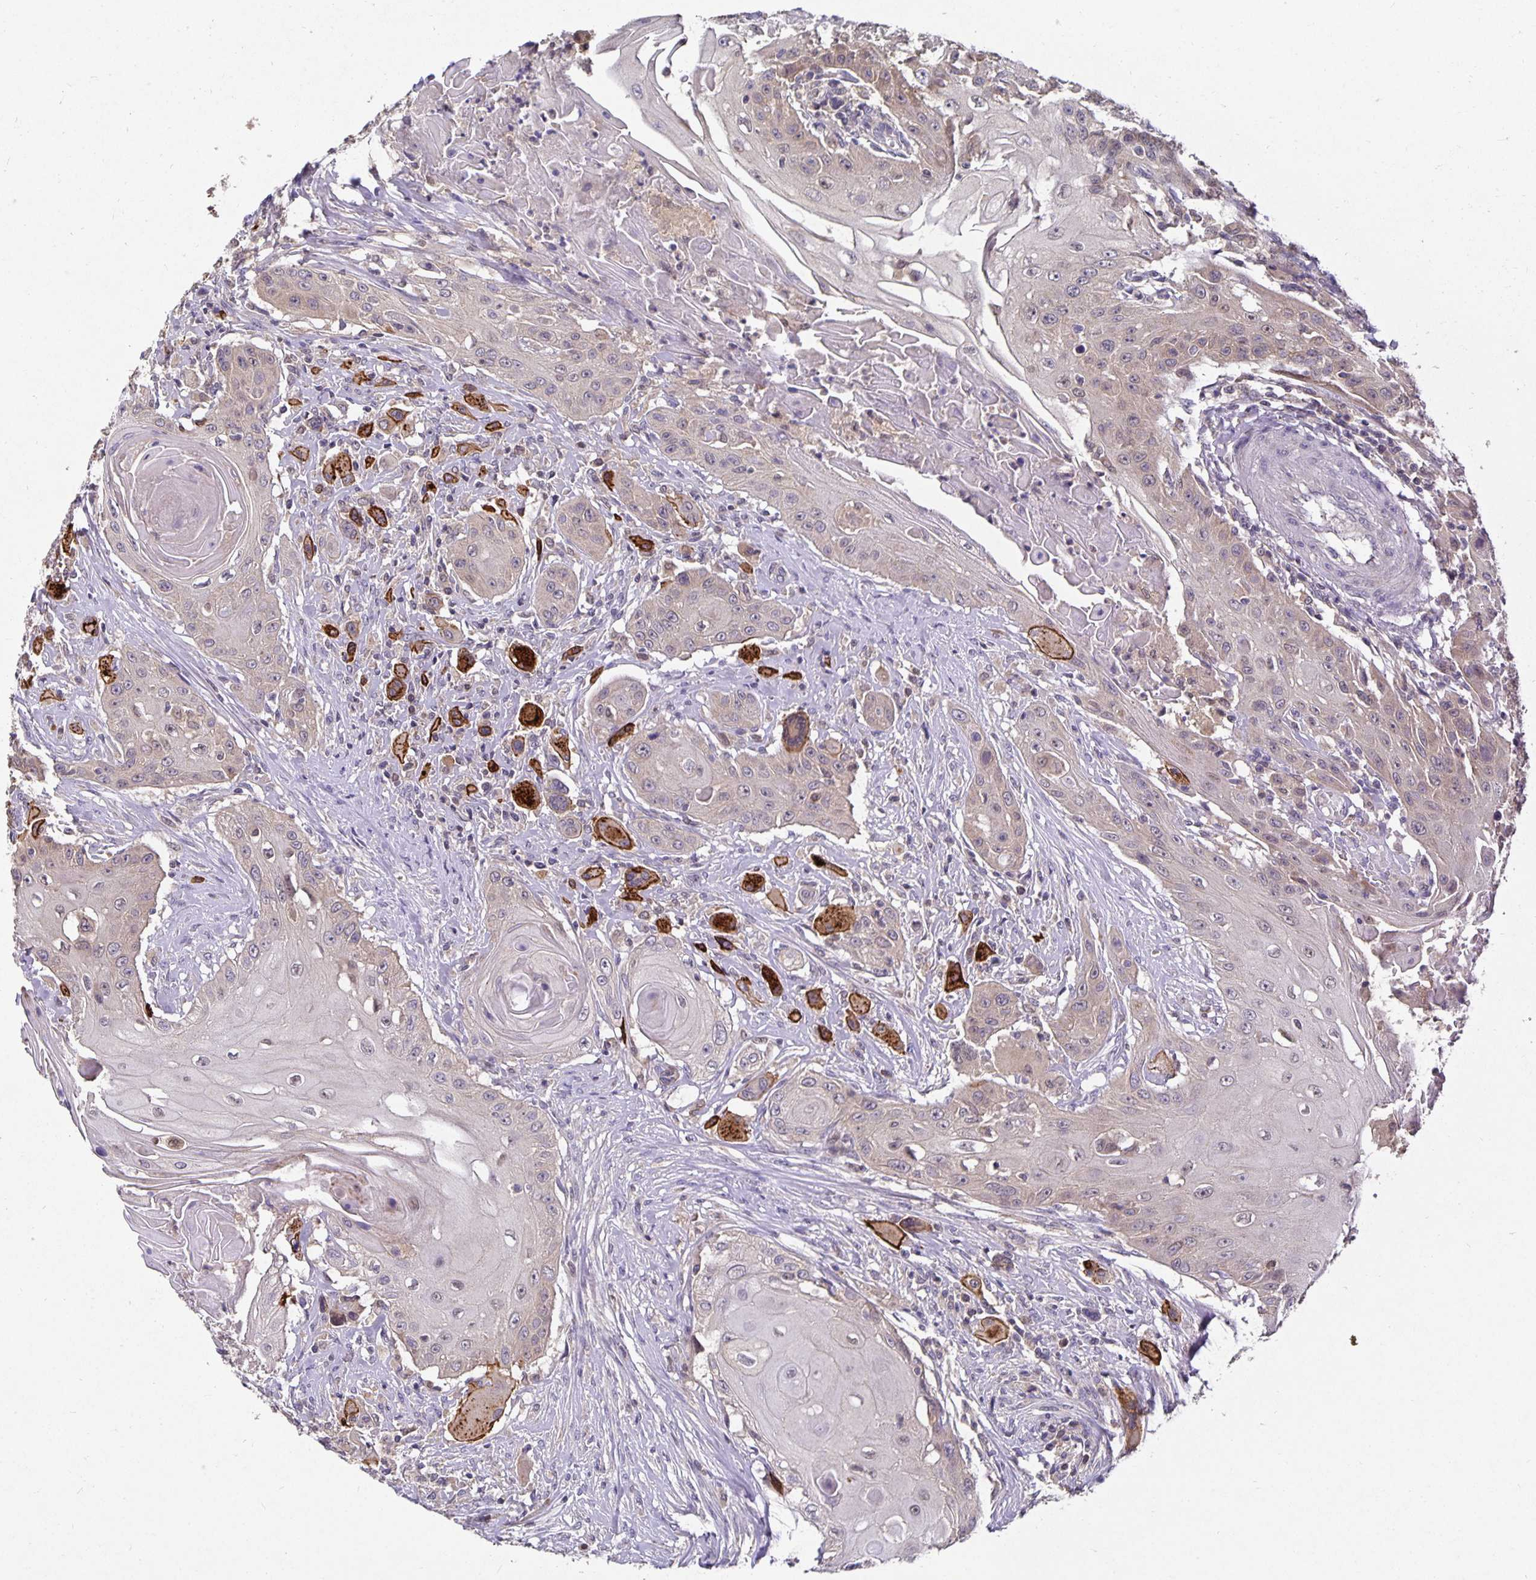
{"staining": {"intensity": "weak", "quantity": "25%-75%", "location": "cytoplasmic/membranous"}, "tissue": "head and neck cancer", "cell_type": "Tumor cells", "image_type": "cancer", "snomed": [{"axis": "morphology", "description": "Squamous cell carcinoma, NOS"}, {"axis": "topography", "description": "Oral tissue"}, {"axis": "topography", "description": "Head-Neck"}, {"axis": "topography", "description": "Neck, NOS"}], "caption": "Tumor cells exhibit low levels of weak cytoplasmic/membranous expression in approximately 25%-75% of cells in human head and neck cancer. The protein is shown in brown color, while the nuclei are stained blue.", "gene": "HEPN1", "patient": {"sex": "female", "age": 55}}